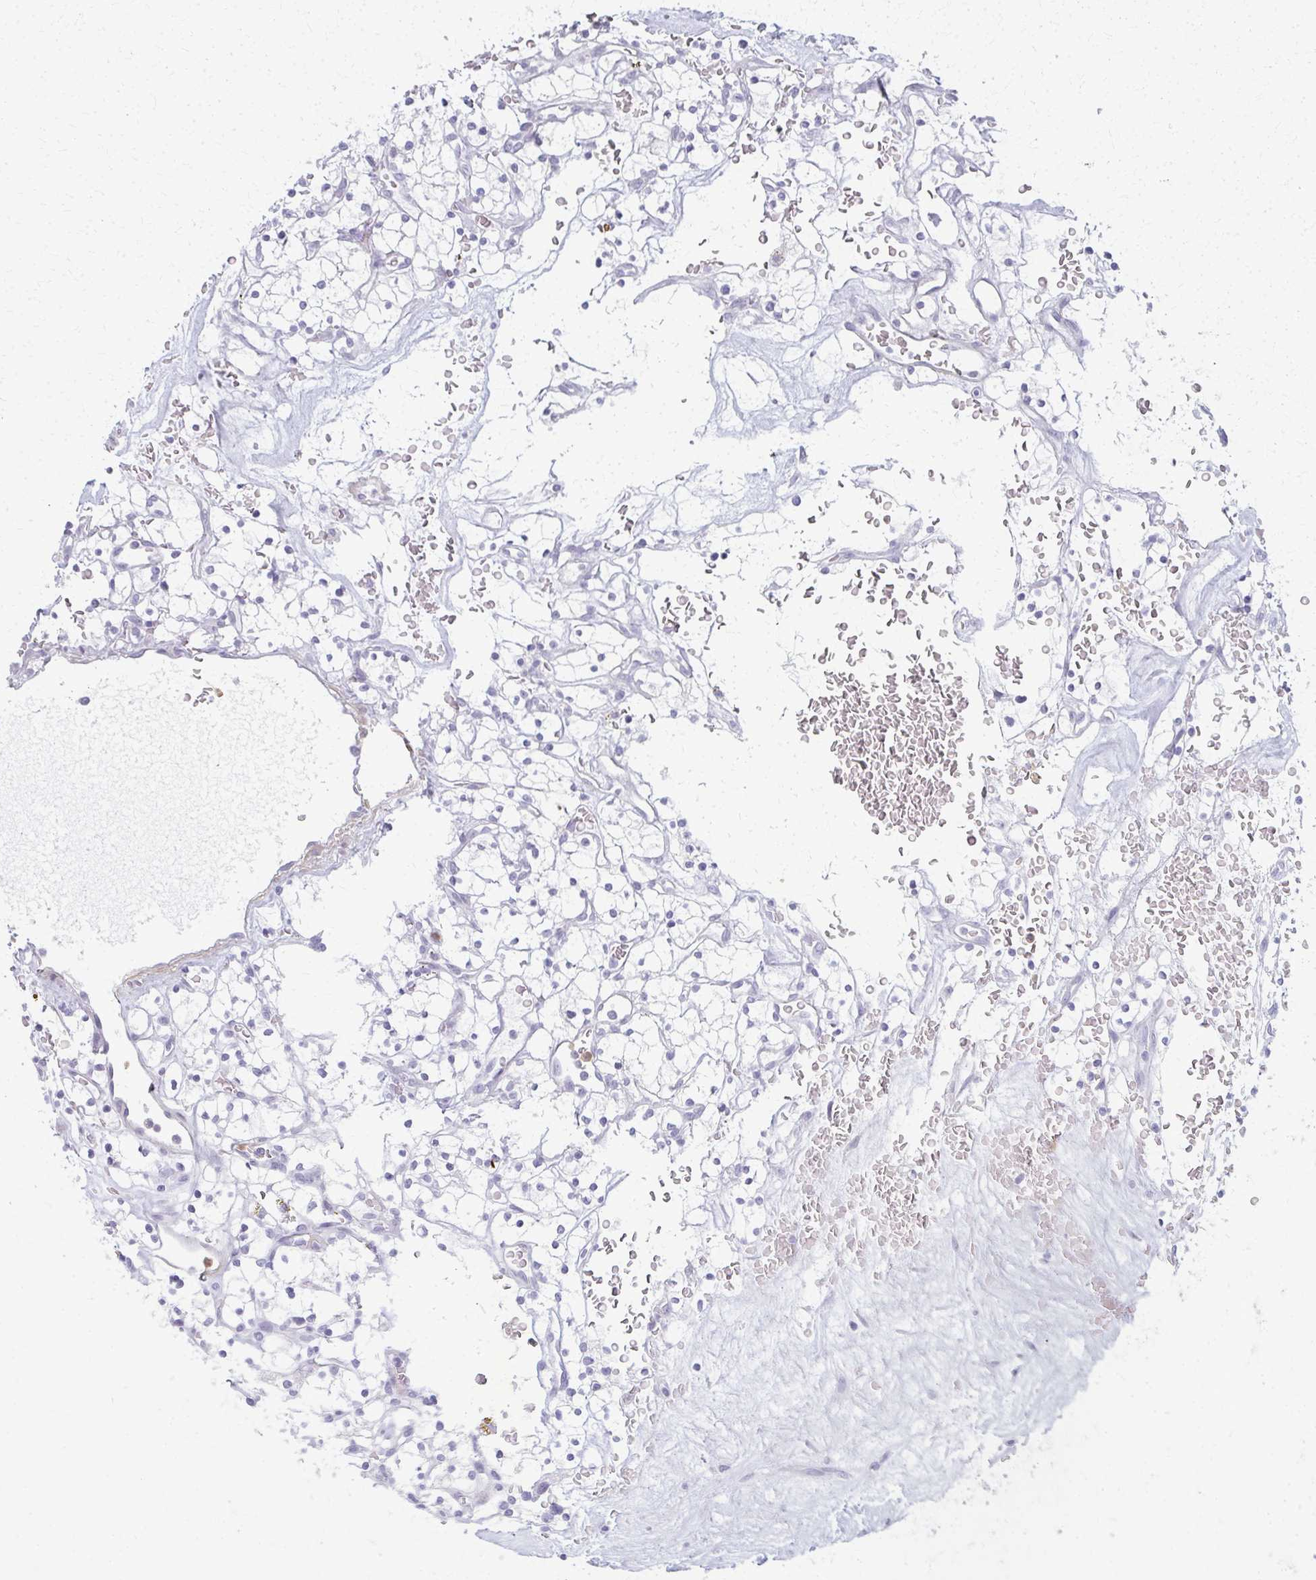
{"staining": {"intensity": "negative", "quantity": "none", "location": "none"}, "tissue": "renal cancer", "cell_type": "Tumor cells", "image_type": "cancer", "snomed": [{"axis": "morphology", "description": "Adenocarcinoma, NOS"}, {"axis": "topography", "description": "Kidney"}], "caption": "A histopathology image of adenocarcinoma (renal) stained for a protein shows no brown staining in tumor cells.", "gene": "CA3", "patient": {"sex": "female", "age": 64}}